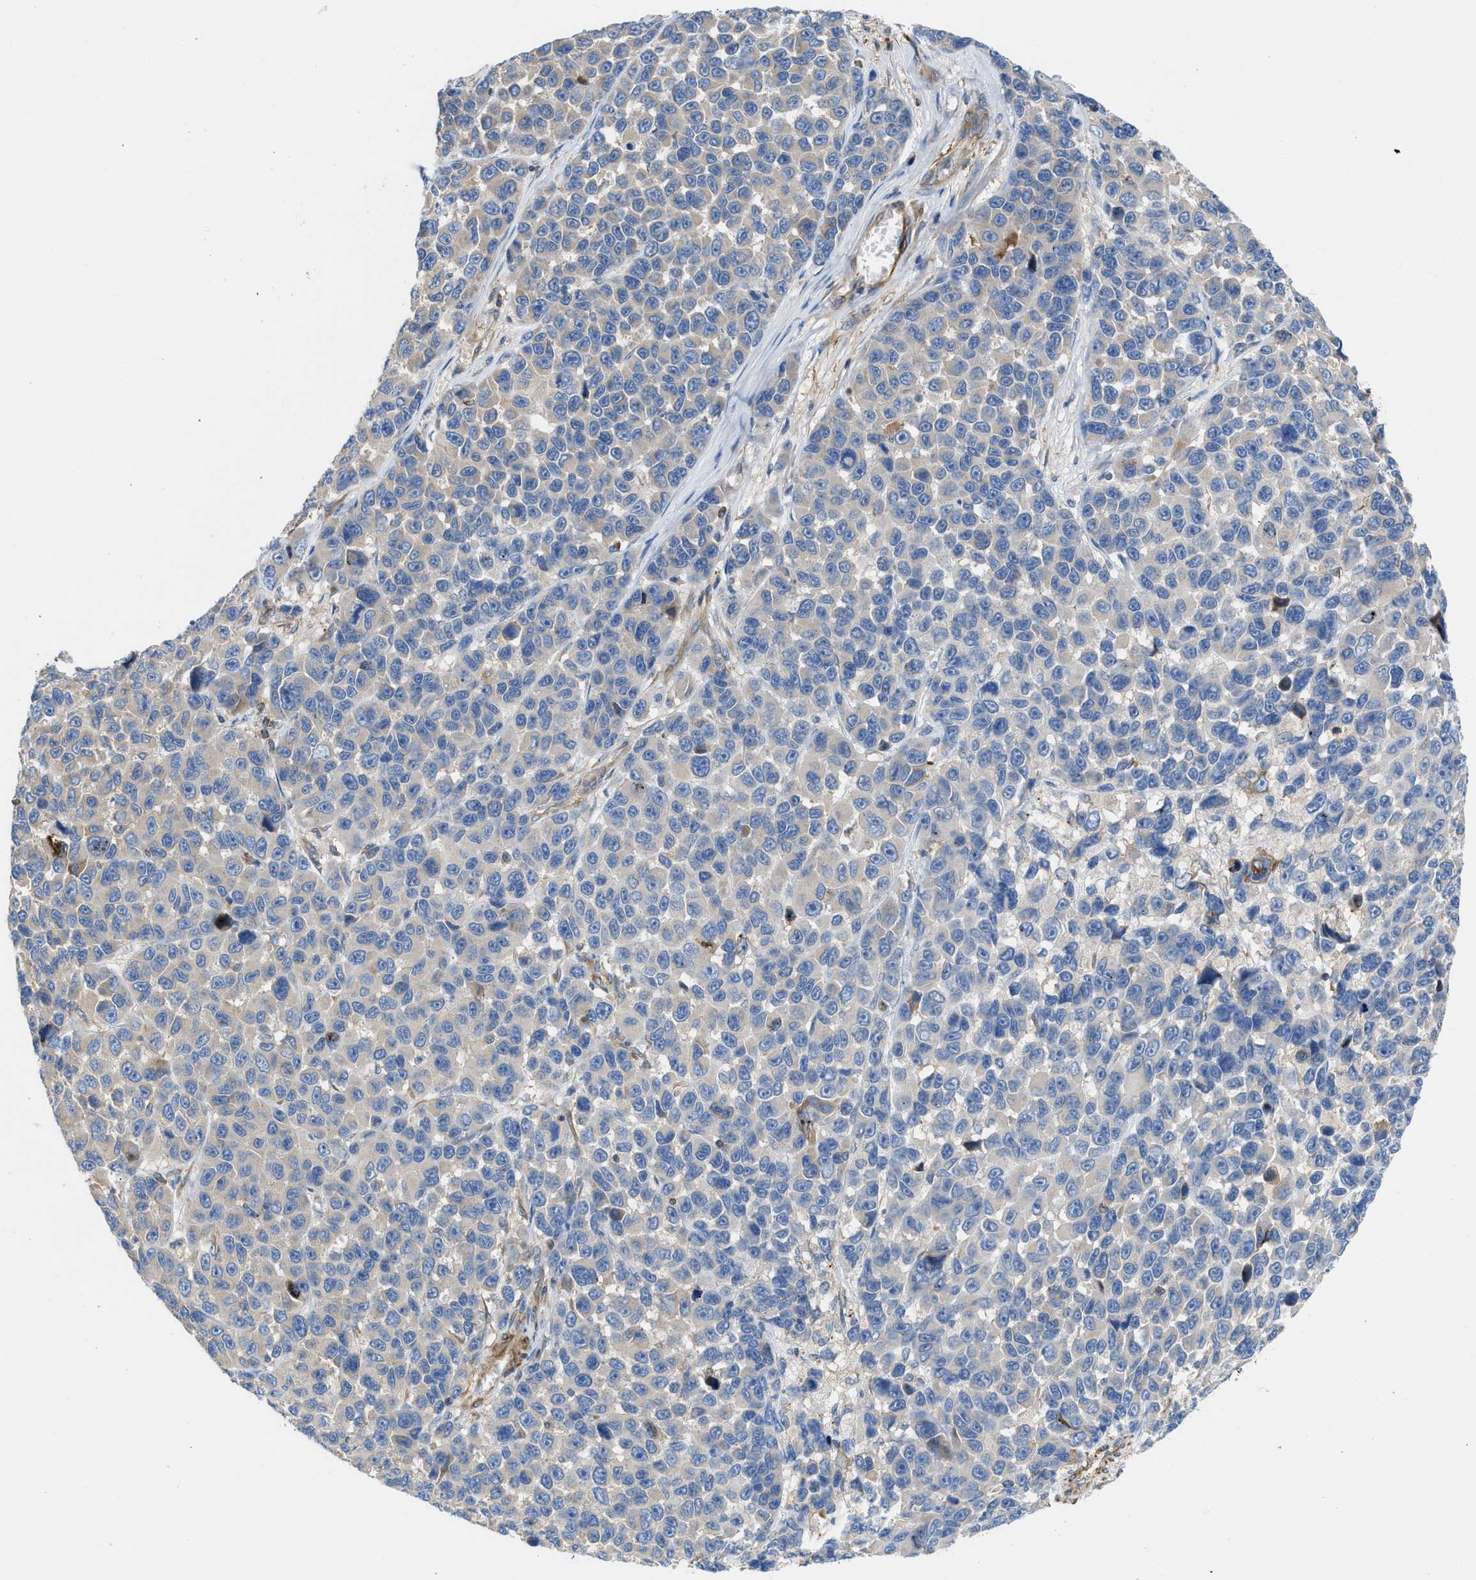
{"staining": {"intensity": "negative", "quantity": "none", "location": "none"}, "tissue": "melanoma", "cell_type": "Tumor cells", "image_type": "cancer", "snomed": [{"axis": "morphology", "description": "Malignant melanoma, NOS"}, {"axis": "topography", "description": "Skin"}], "caption": "An IHC image of melanoma is shown. There is no staining in tumor cells of melanoma. (DAB immunohistochemistry (IHC) with hematoxylin counter stain).", "gene": "CHKB", "patient": {"sex": "male", "age": 53}}